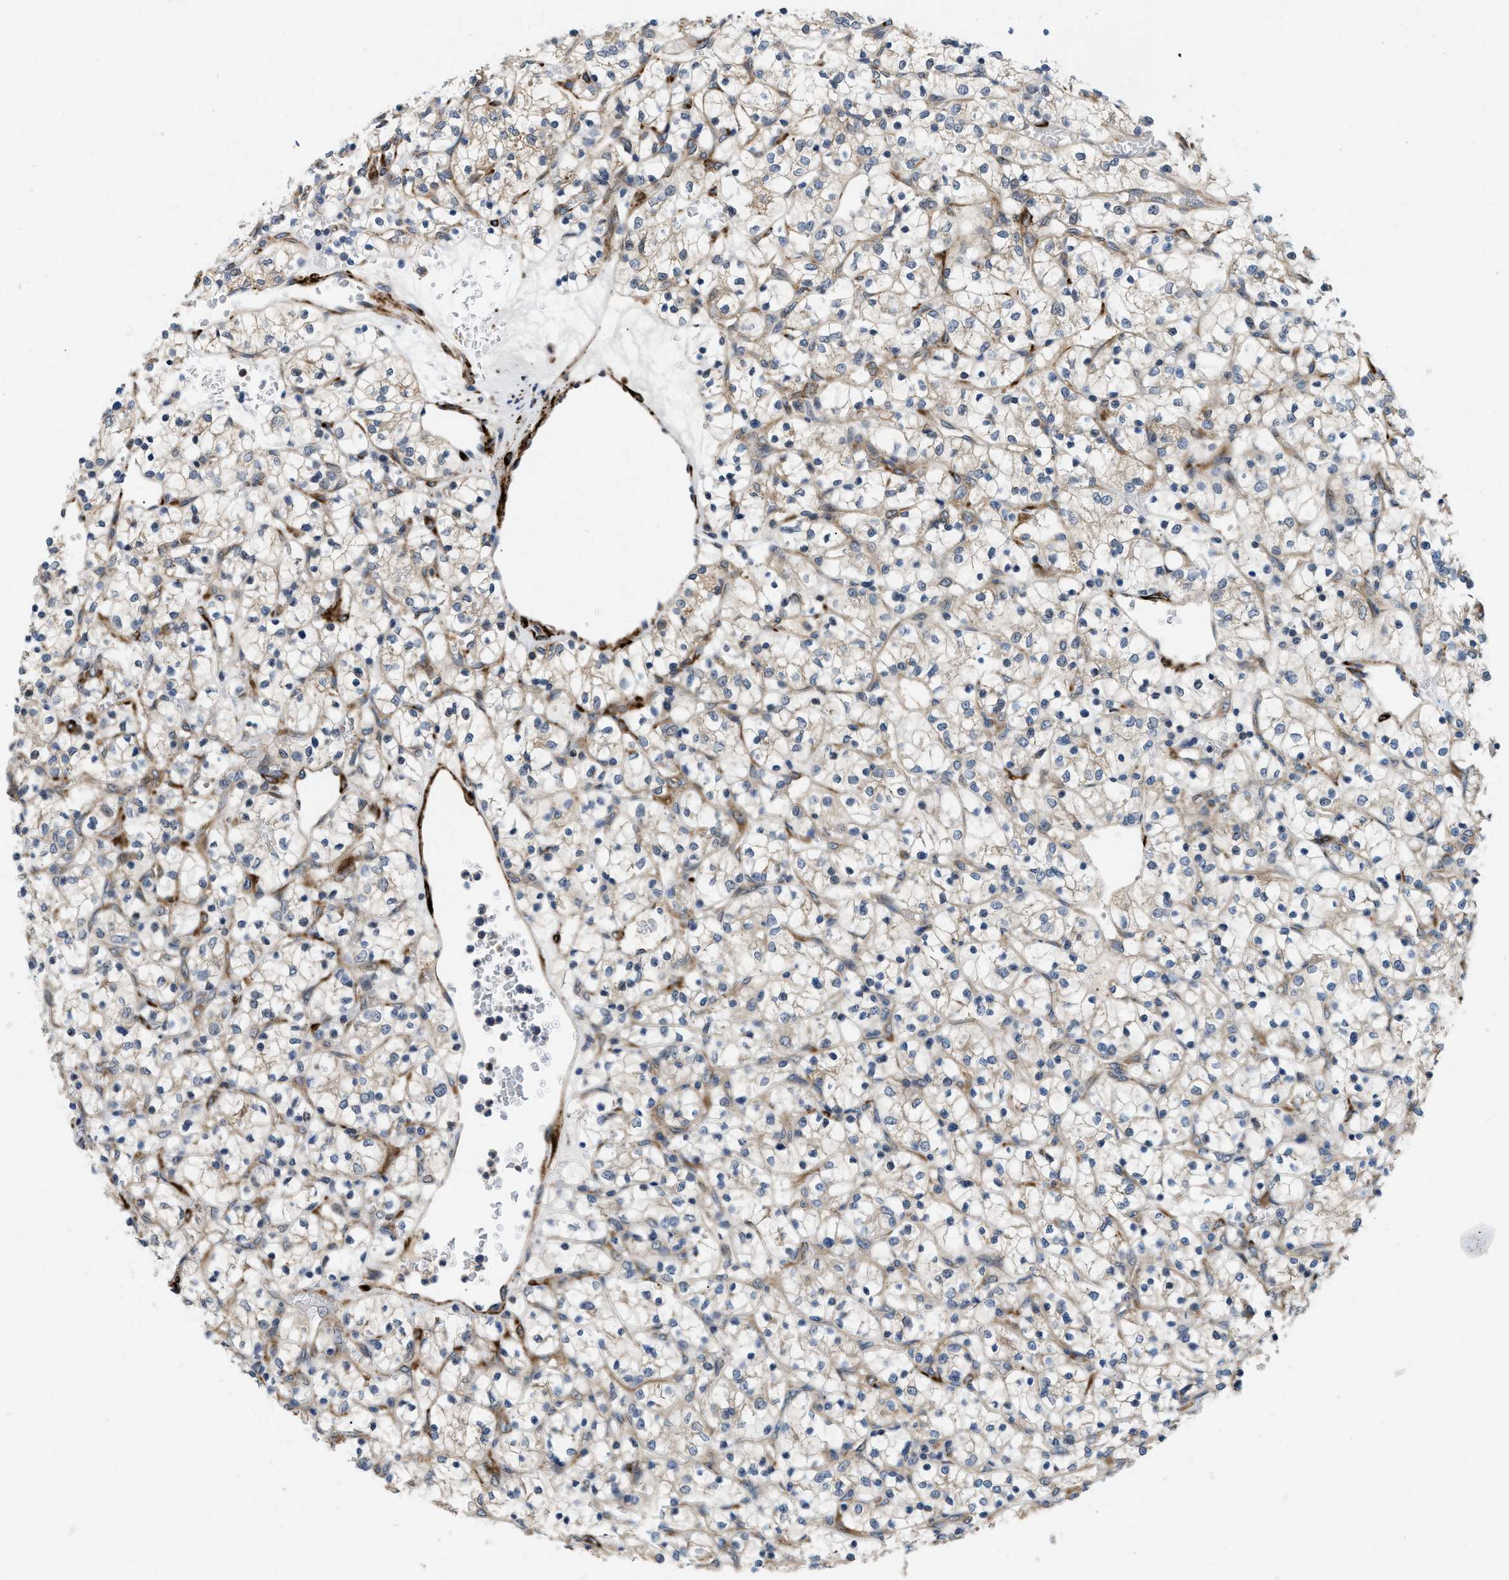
{"staining": {"intensity": "negative", "quantity": "none", "location": "none"}, "tissue": "renal cancer", "cell_type": "Tumor cells", "image_type": "cancer", "snomed": [{"axis": "morphology", "description": "Adenocarcinoma, NOS"}, {"axis": "topography", "description": "Kidney"}], "caption": "Tumor cells show no significant protein staining in renal cancer (adenocarcinoma).", "gene": "ZNF599", "patient": {"sex": "female", "age": 69}}